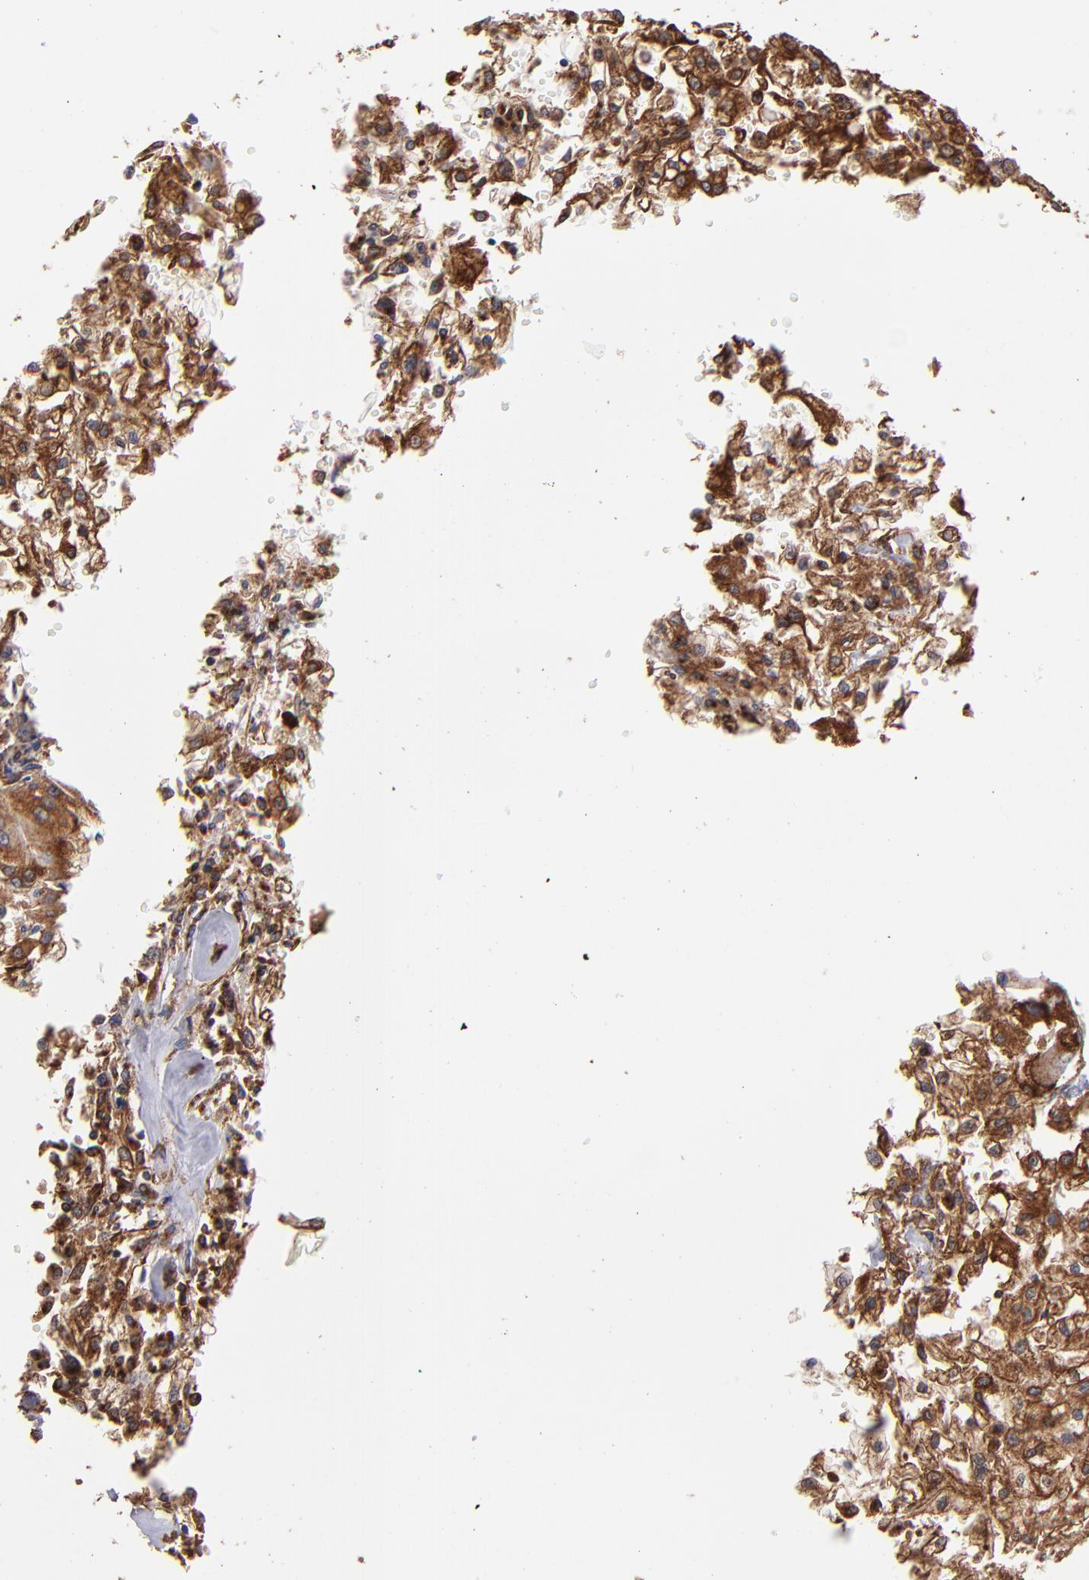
{"staining": {"intensity": "strong", "quantity": ">75%", "location": "cytoplasmic/membranous"}, "tissue": "renal cancer", "cell_type": "Tumor cells", "image_type": "cancer", "snomed": [{"axis": "morphology", "description": "Adenocarcinoma, NOS"}, {"axis": "topography", "description": "Kidney"}], "caption": "The micrograph demonstrates a brown stain indicating the presence of a protein in the cytoplasmic/membranous of tumor cells in renal cancer (adenocarcinoma).", "gene": "MVP", "patient": {"sex": "male", "age": 78}}